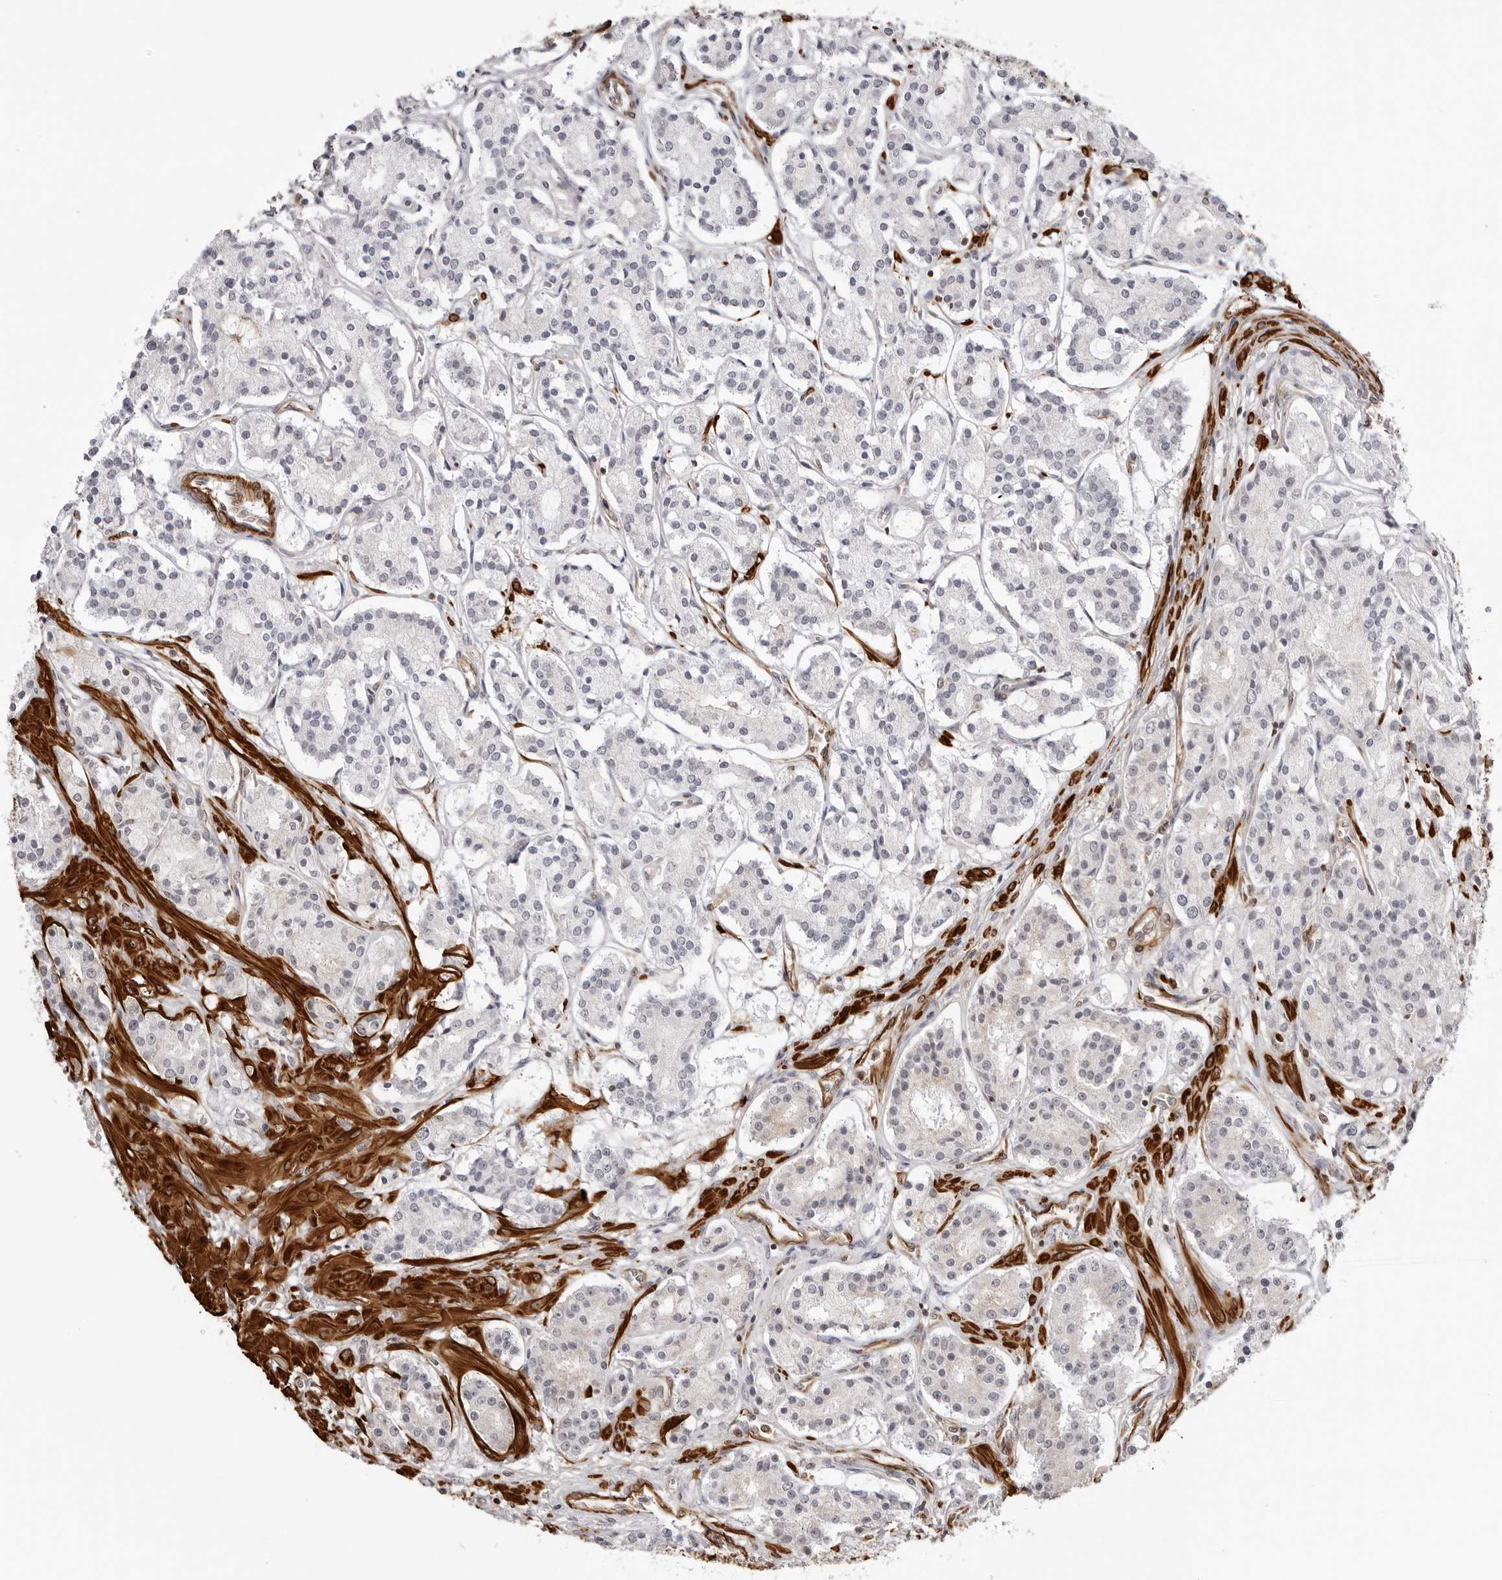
{"staining": {"intensity": "negative", "quantity": "none", "location": "none"}, "tissue": "prostate cancer", "cell_type": "Tumor cells", "image_type": "cancer", "snomed": [{"axis": "morphology", "description": "Adenocarcinoma, High grade"}, {"axis": "topography", "description": "Prostate"}], "caption": "High magnification brightfield microscopy of prostate cancer (adenocarcinoma (high-grade)) stained with DAB (brown) and counterstained with hematoxylin (blue): tumor cells show no significant positivity.", "gene": "UNK", "patient": {"sex": "male", "age": 60}}